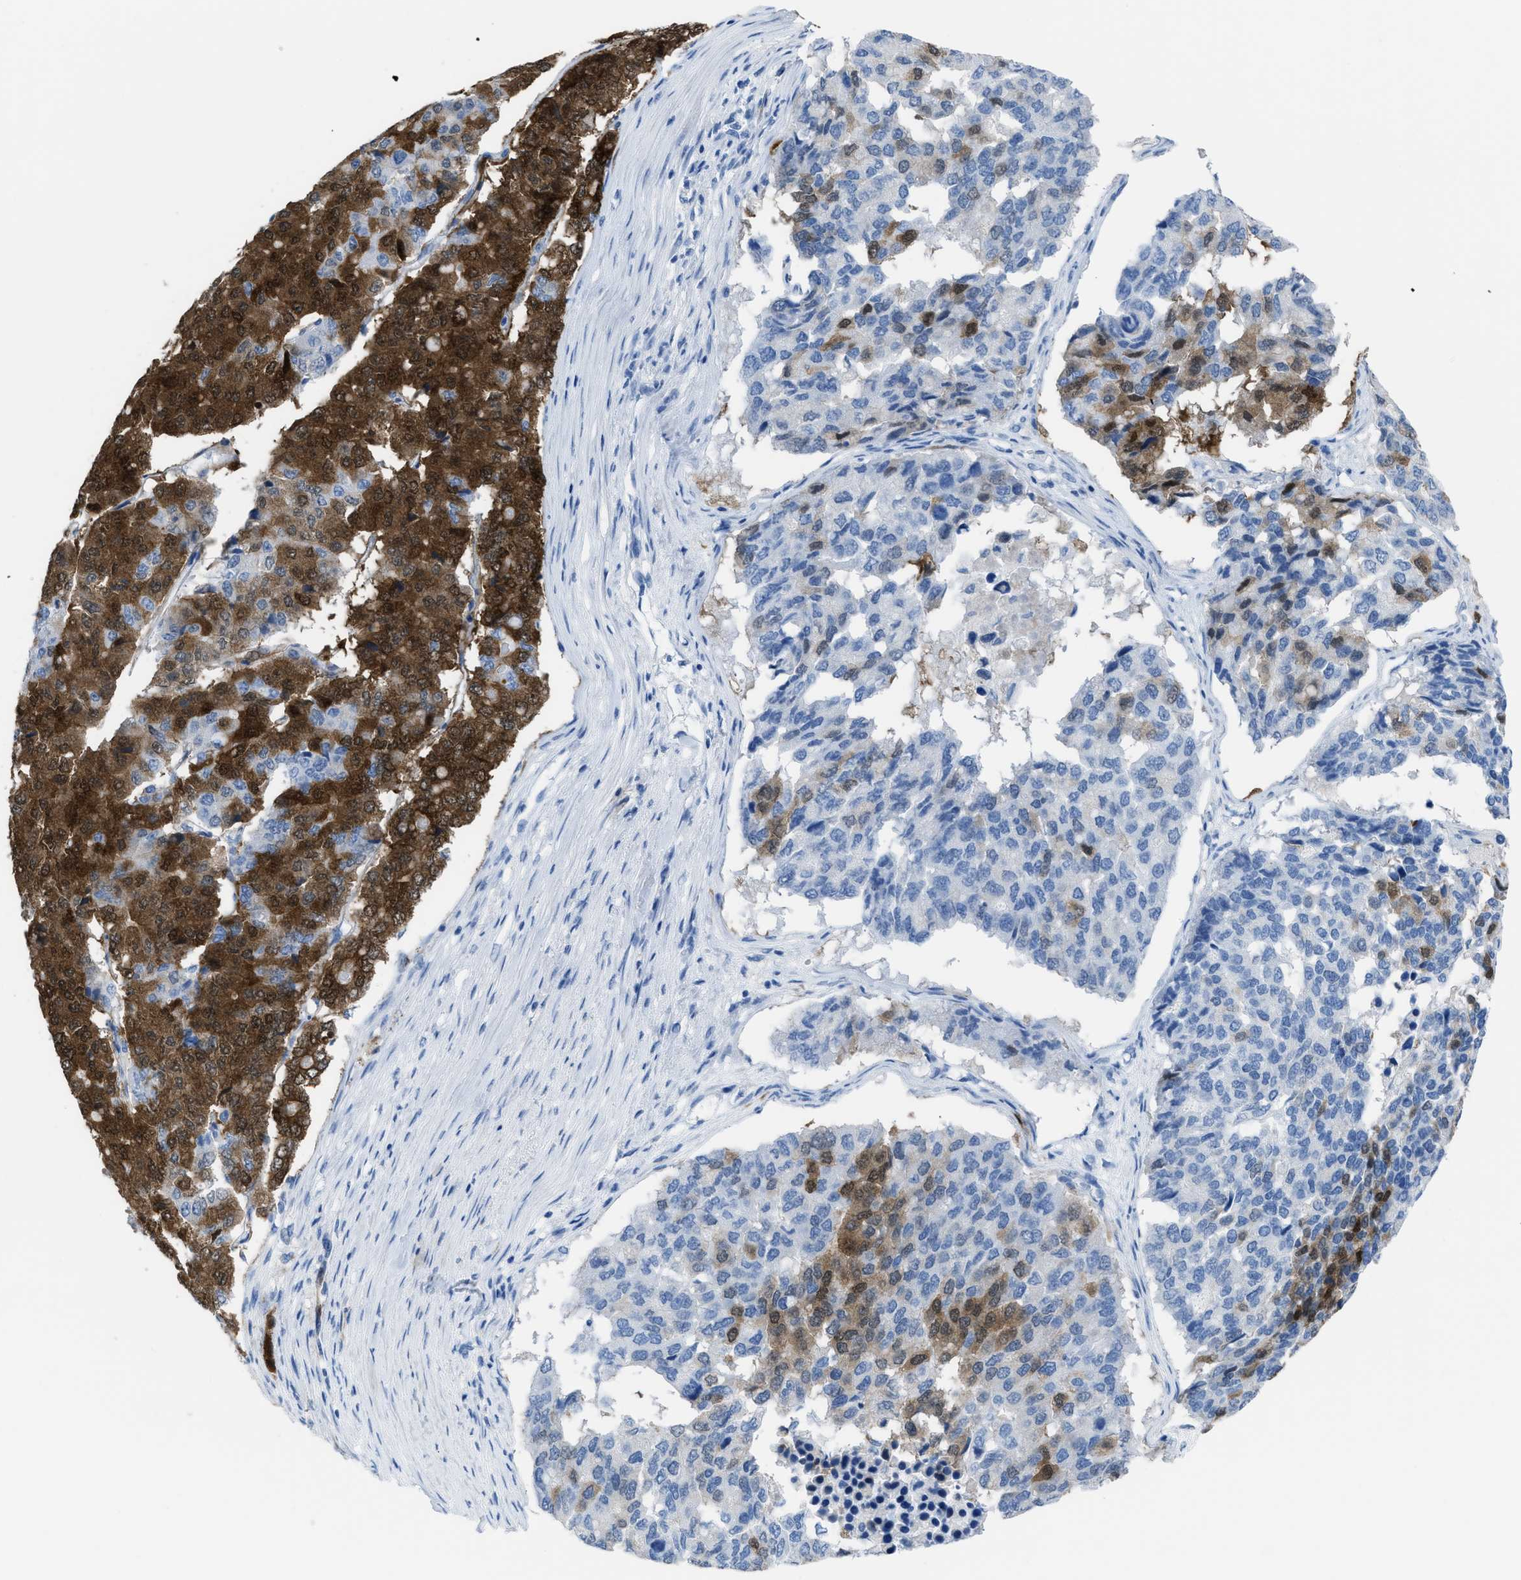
{"staining": {"intensity": "strong", "quantity": "25%-75%", "location": "cytoplasmic/membranous,nuclear"}, "tissue": "pancreatic cancer", "cell_type": "Tumor cells", "image_type": "cancer", "snomed": [{"axis": "morphology", "description": "Adenocarcinoma, NOS"}, {"axis": "topography", "description": "Pancreas"}], "caption": "Protein analysis of pancreatic cancer tissue displays strong cytoplasmic/membranous and nuclear staining in approximately 25%-75% of tumor cells. (DAB (3,3'-diaminobenzidine) IHC with brightfield microscopy, high magnification).", "gene": "CDKN2A", "patient": {"sex": "male", "age": 50}}